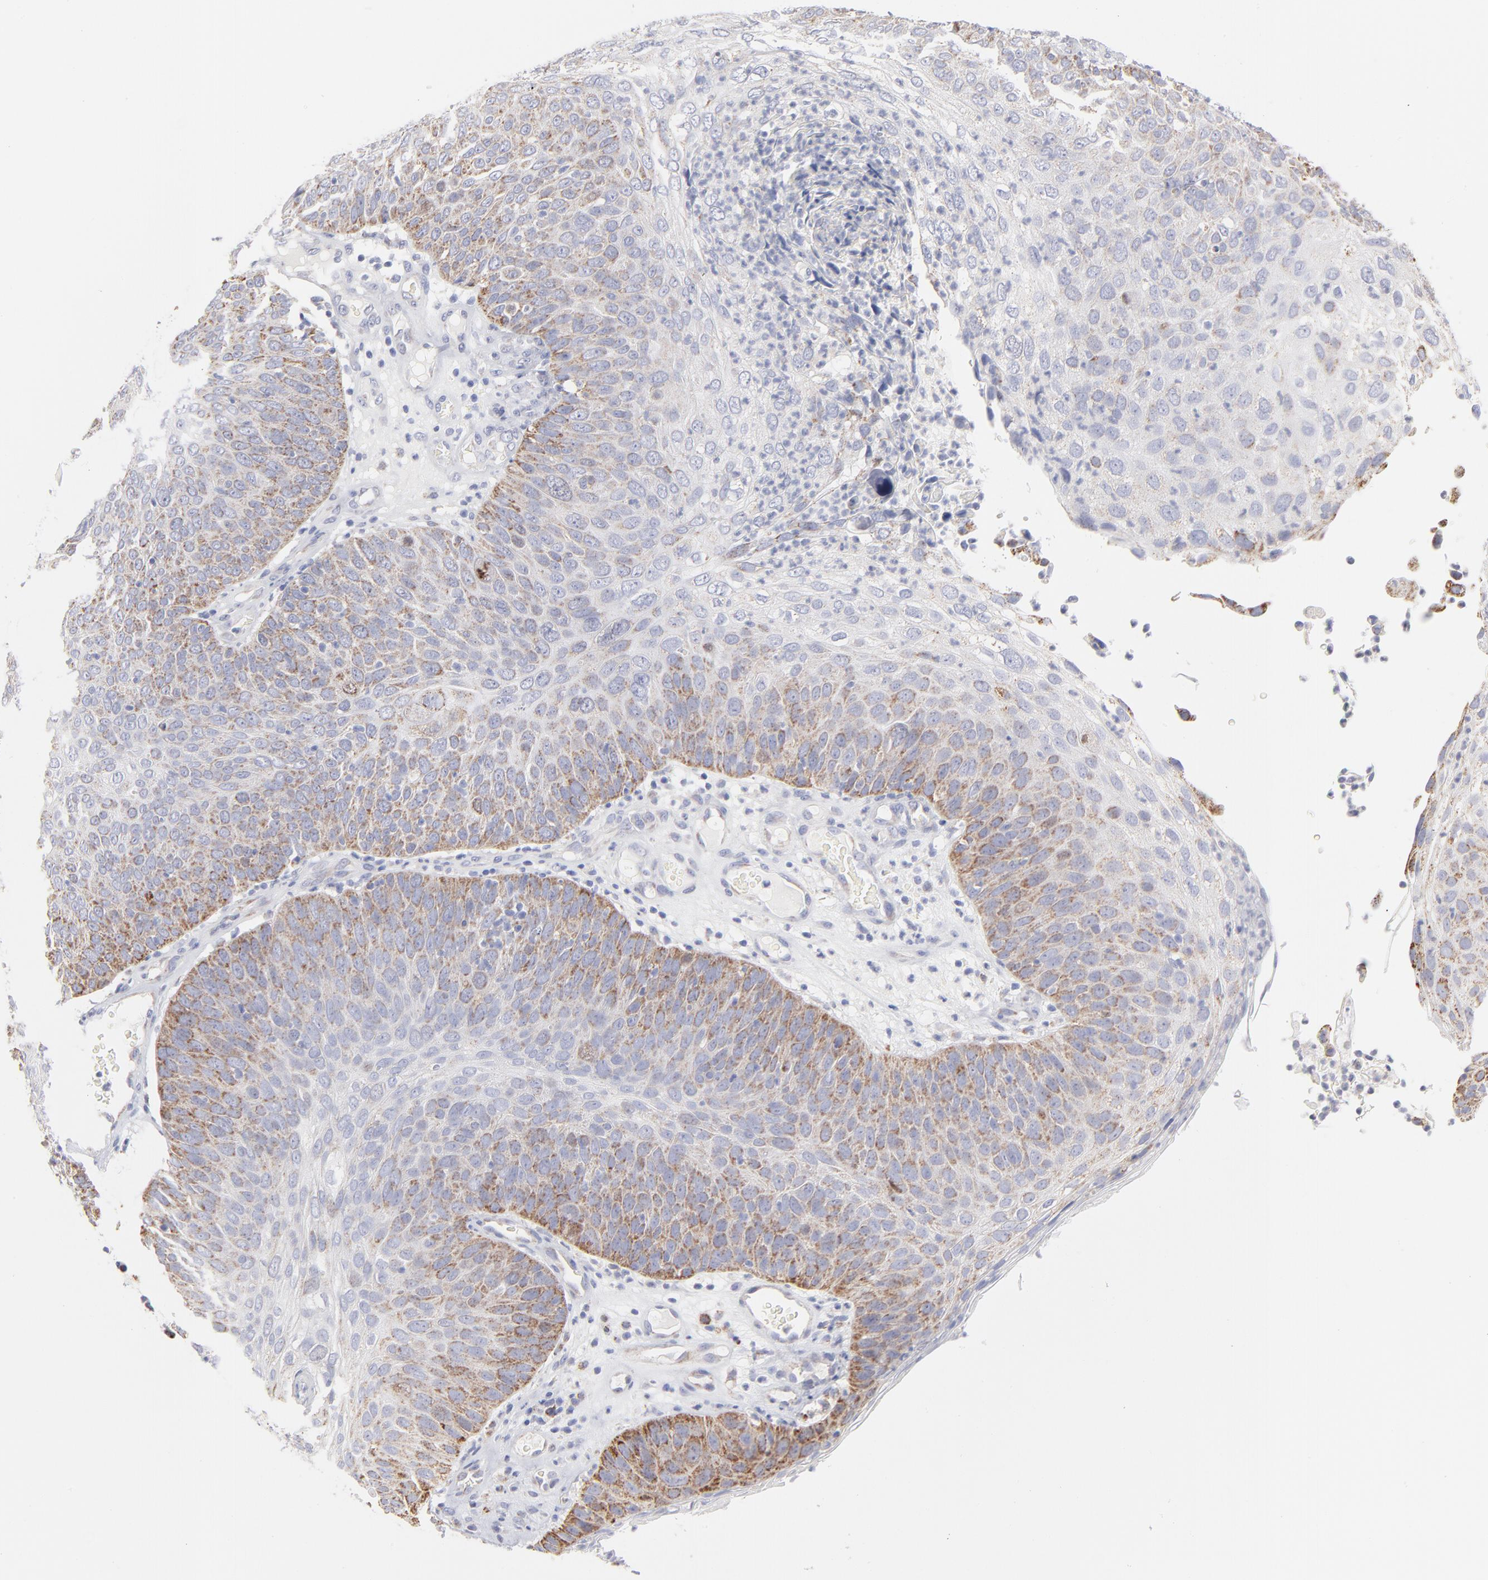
{"staining": {"intensity": "moderate", "quantity": "25%-75%", "location": "cytoplasmic/membranous"}, "tissue": "skin cancer", "cell_type": "Tumor cells", "image_type": "cancer", "snomed": [{"axis": "morphology", "description": "Squamous cell carcinoma, NOS"}, {"axis": "topography", "description": "Skin"}], "caption": "Tumor cells reveal medium levels of moderate cytoplasmic/membranous expression in about 25%-75% of cells in skin squamous cell carcinoma. (DAB (3,3'-diaminobenzidine) = brown stain, brightfield microscopy at high magnification).", "gene": "TST", "patient": {"sex": "male", "age": 87}}